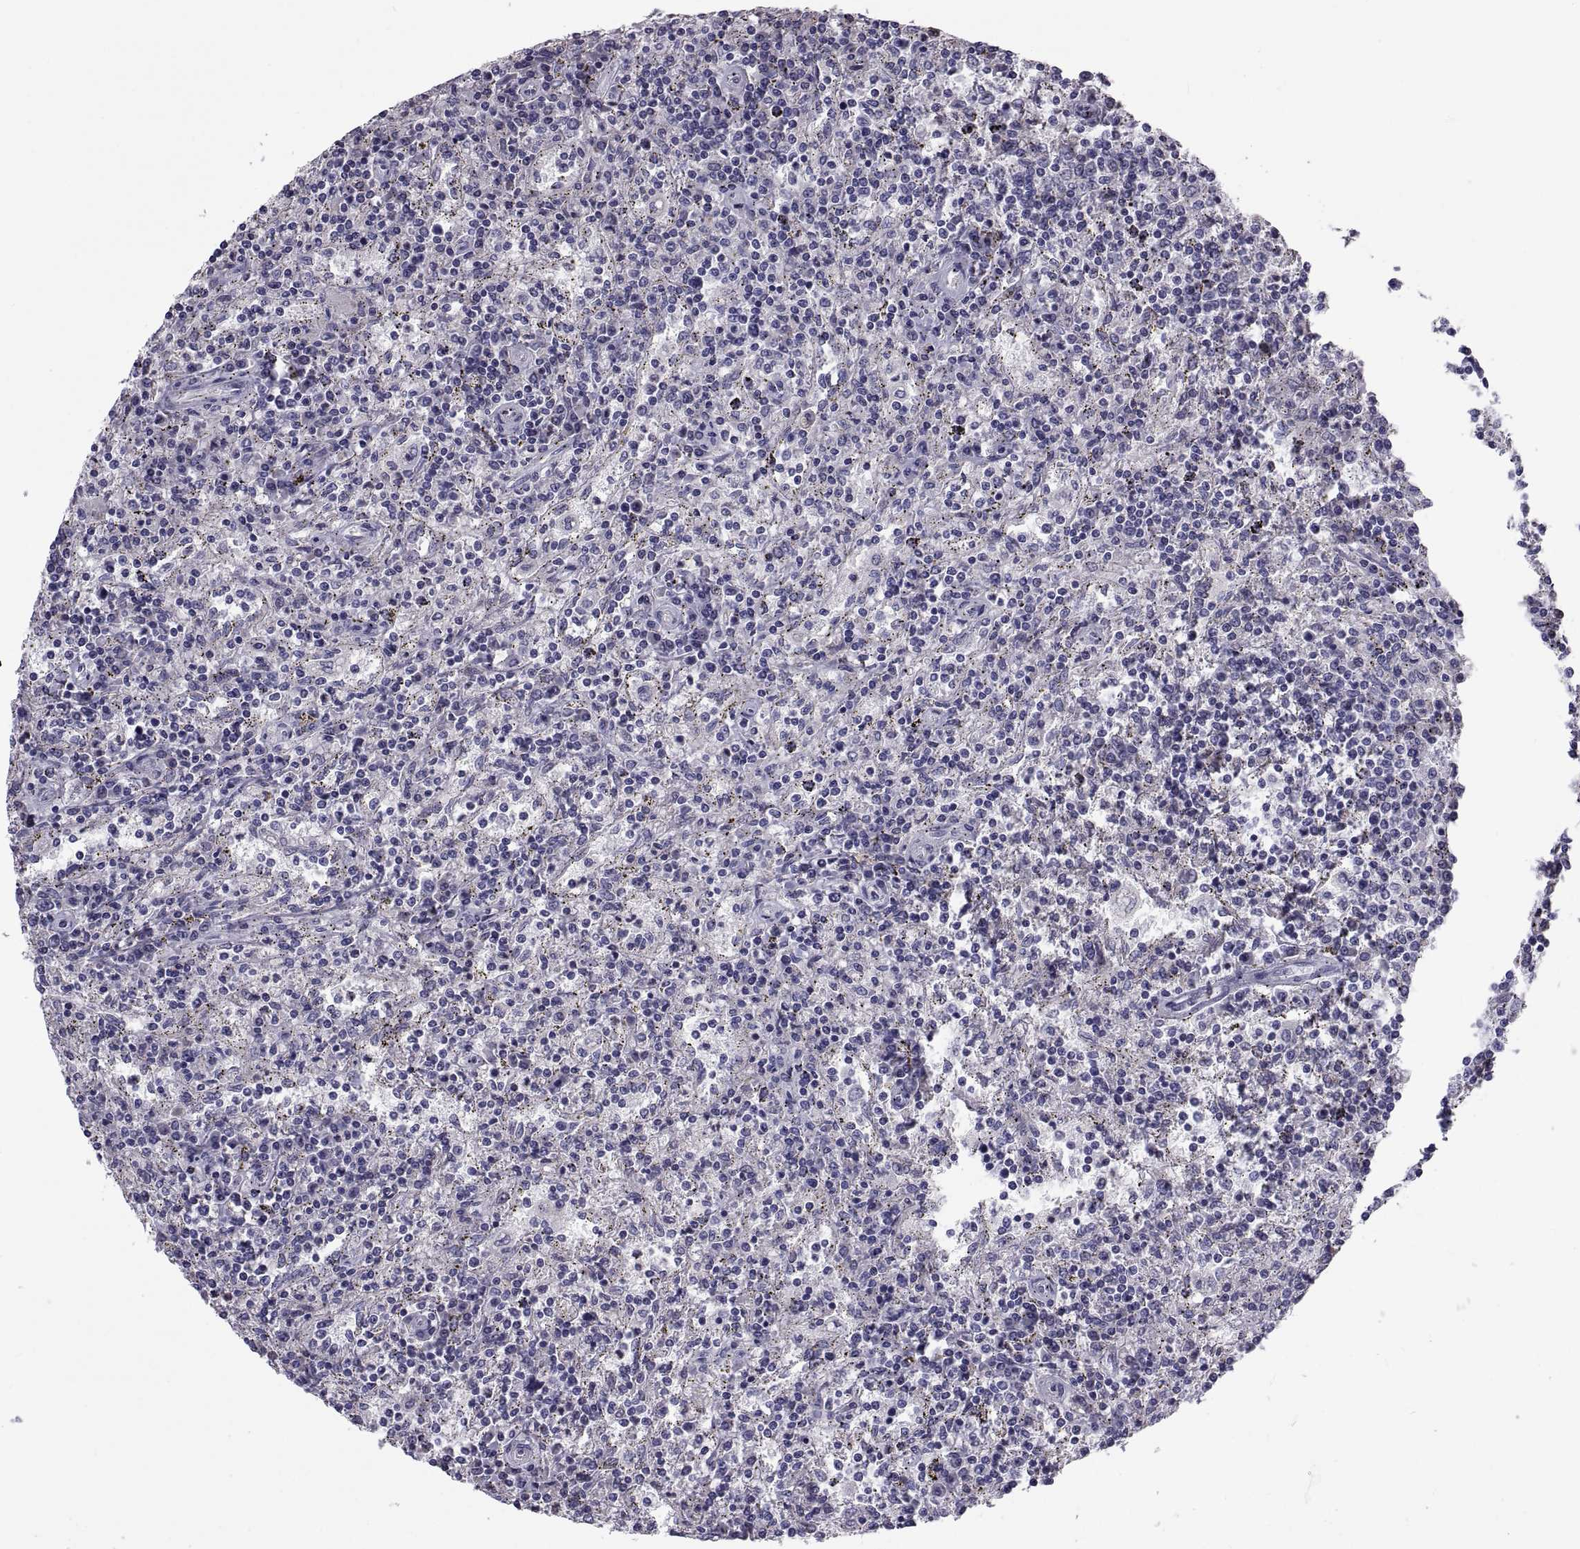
{"staining": {"intensity": "negative", "quantity": "none", "location": "none"}, "tissue": "lymphoma", "cell_type": "Tumor cells", "image_type": "cancer", "snomed": [{"axis": "morphology", "description": "Malignant lymphoma, non-Hodgkin's type, Low grade"}, {"axis": "topography", "description": "Spleen"}], "caption": "A micrograph of low-grade malignant lymphoma, non-Hodgkin's type stained for a protein demonstrates no brown staining in tumor cells.", "gene": "ANO1", "patient": {"sex": "male", "age": 62}}